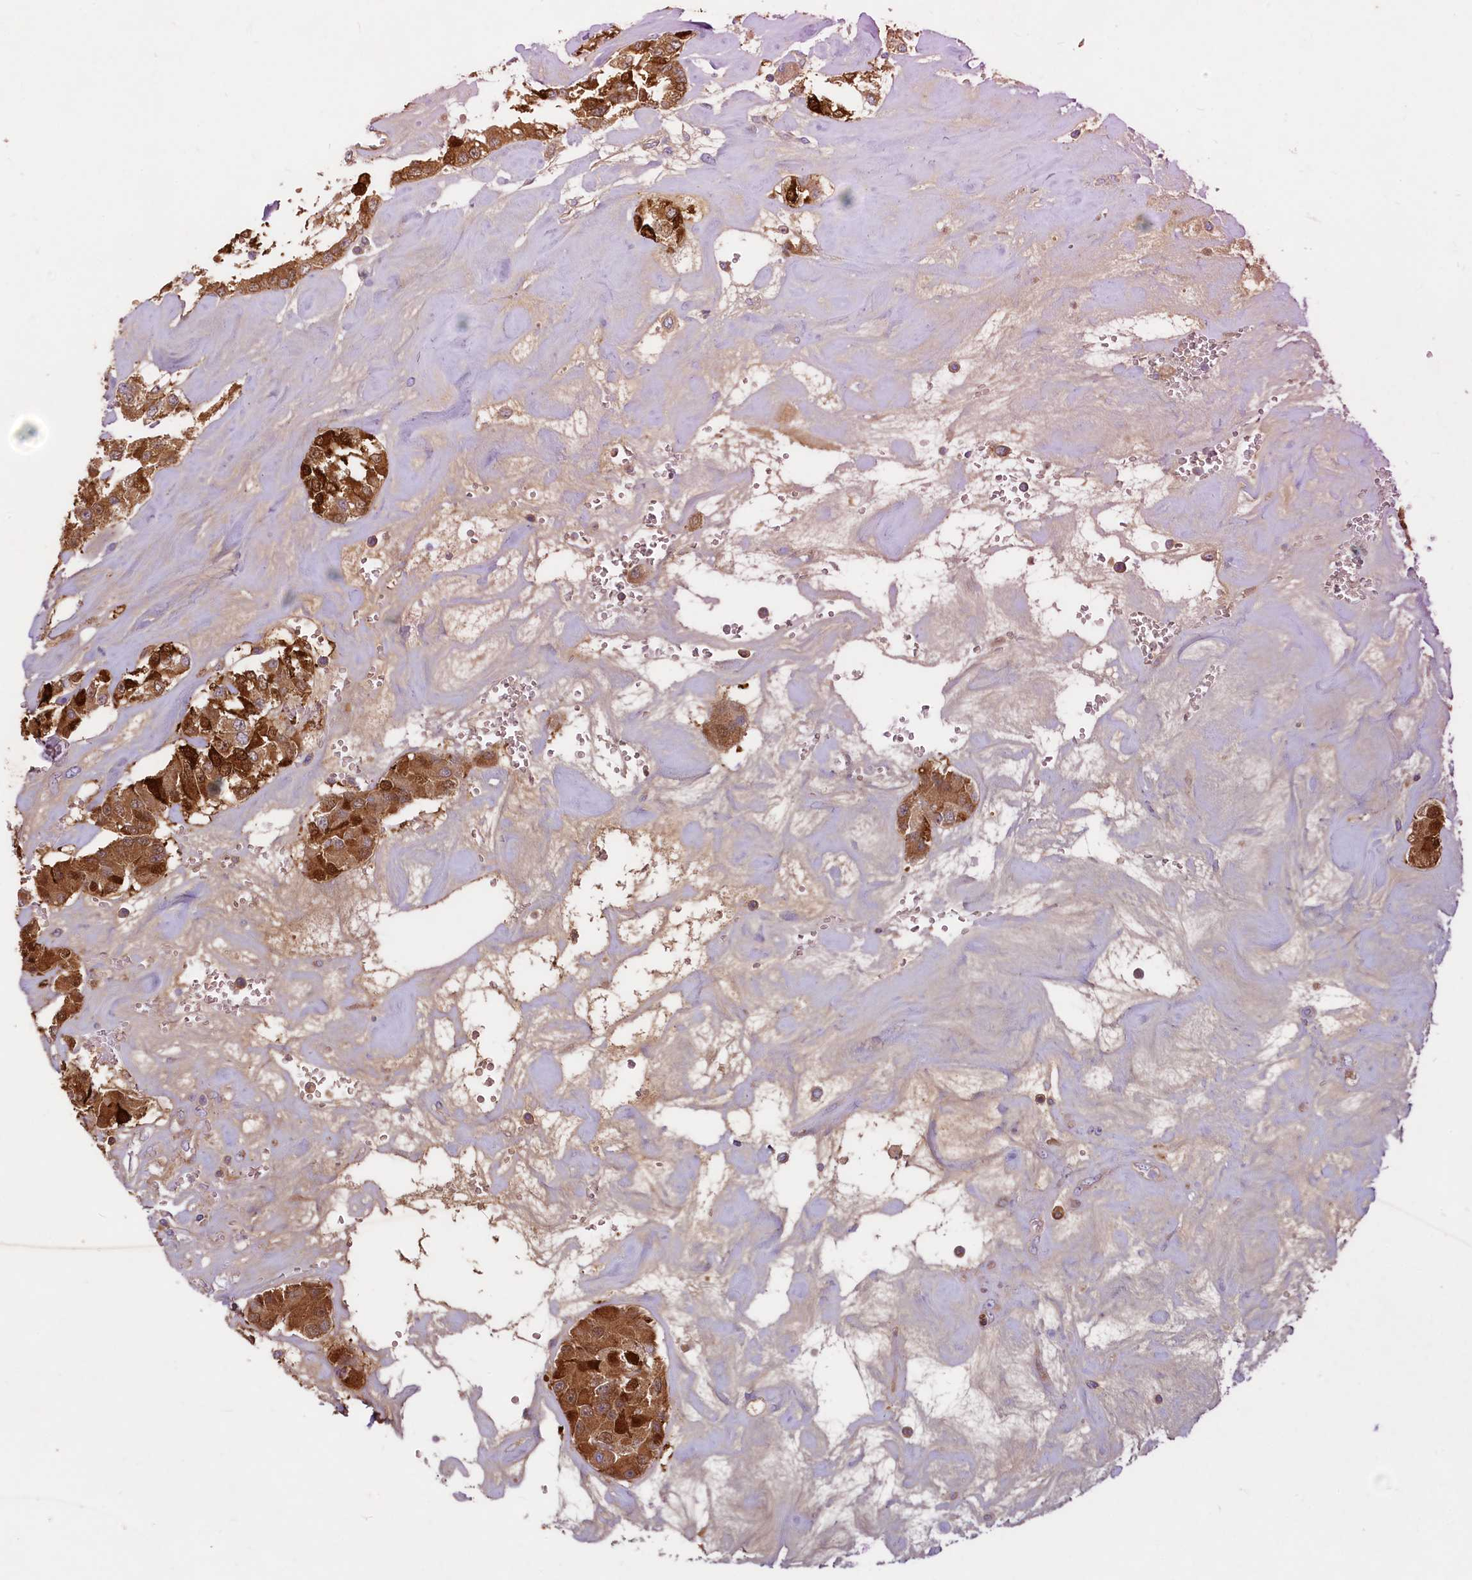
{"staining": {"intensity": "strong", "quantity": ">75%", "location": "cytoplasmic/membranous"}, "tissue": "carcinoid", "cell_type": "Tumor cells", "image_type": "cancer", "snomed": [{"axis": "morphology", "description": "Carcinoid, malignant, NOS"}, {"axis": "topography", "description": "Pancreas"}], "caption": "Carcinoid stained for a protein (brown) exhibits strong cytoplasmic/membranous positive positivity in about >75% of tumor cells.", "gene": "LMOD3", "patient": {"sex": "male", "age": 41}}